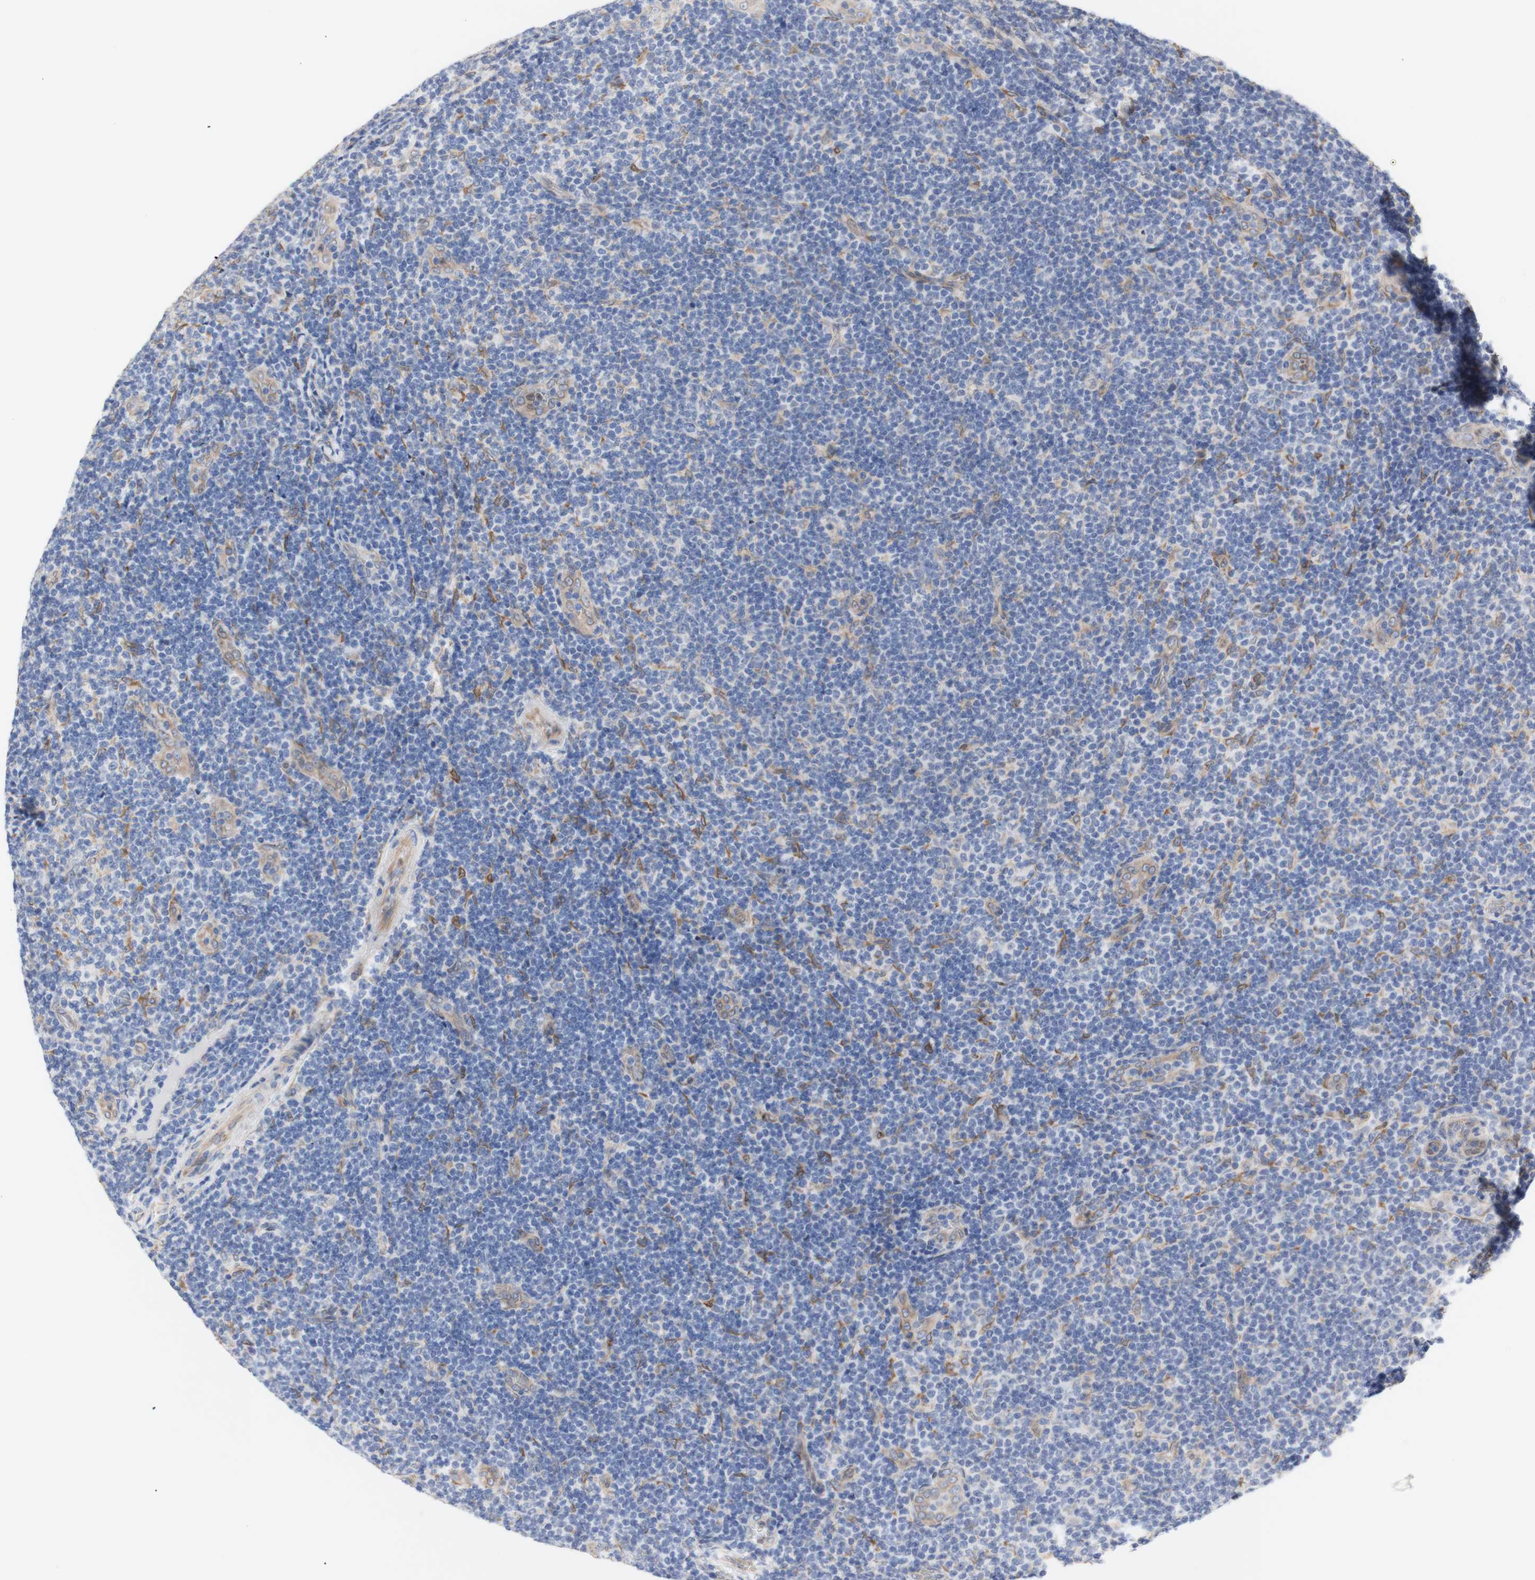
{"staining": {"intensity": "moderate", "quantity": "<25%", "location": "cytoplasmic/membranous,nuclear"}, "tissue": "lymphoma", "cell_type": "Tumor cells", "image_type": "cancer", "snomed": [{"axis": "morphology", "description": "Malignant lymphoma, non-Hodgkin's type, Low grade"}, {"axis": "topography", "description": "Lymph node"}], "caption": "The histopathology image exhibits a brown stain indicating the presence of a protein in the cytoplasmic/membranous and nuclear of tumor cells in lymphoma.", "gene": "ERLIN1", "patient": {"sex": "male", "age": 83}}